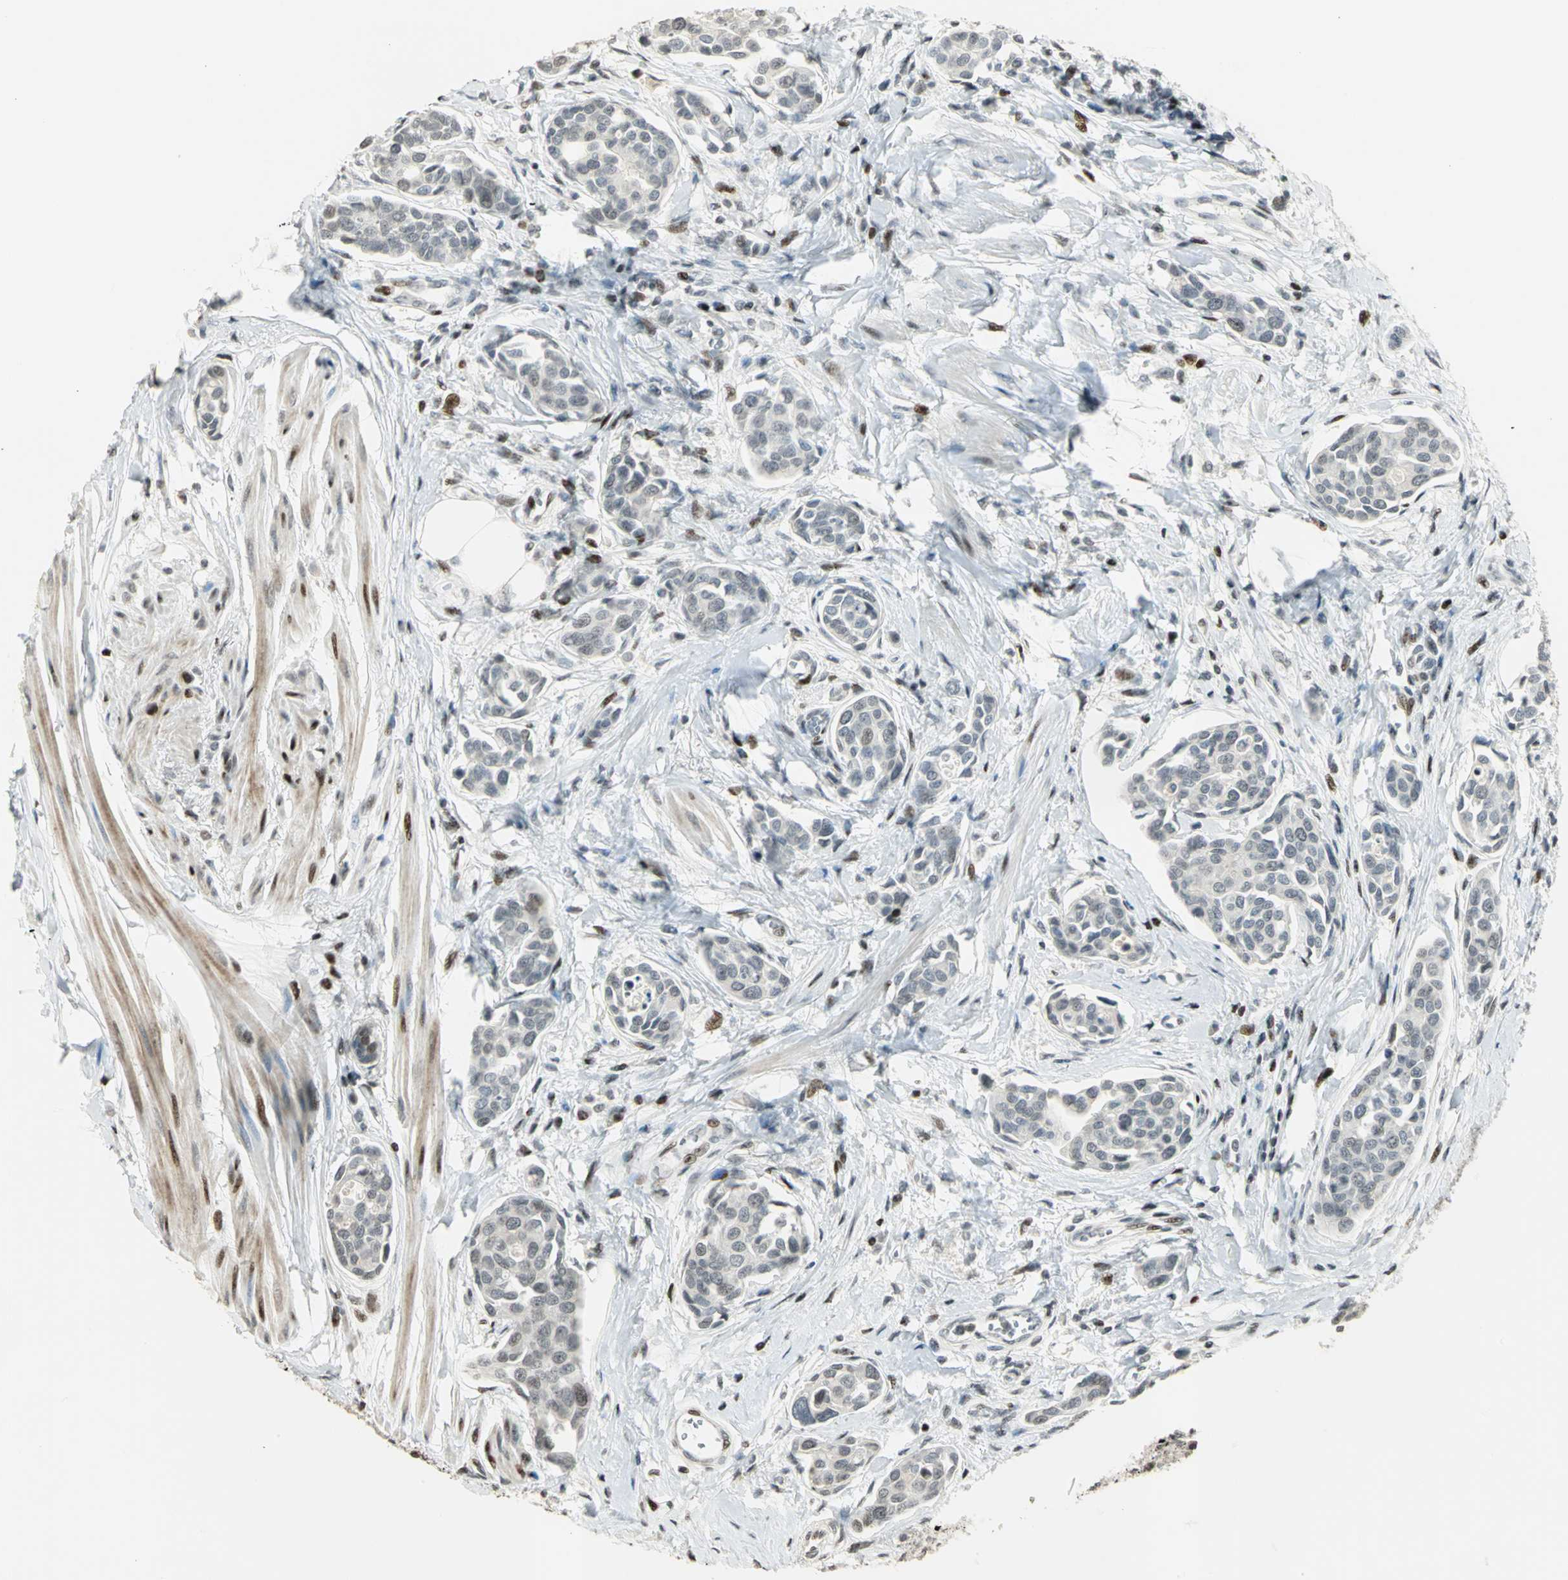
{"staining": {"intensity": "weak", "quantity": "<25%", "location": "nuclear"}, "tissue": "urothelial cancer", "cell_type": "Tumor cells", "image_type": "cancer", "snomed": [{"axis": "morphology", "description": "Urothelial carcinoma, High grade"}, {"axis": "topography", "description": "Urinary bladder"}], "caption": "This image is of urothelial carcinoma (high-grade) stained with immunohistochemistry (IHC) to label a protein in brown with the nuclei are counter-stained blue. There is no expression in tumor cells.", "gene": "KDM1A", "patient": {"sex": "male", "age": 78}}